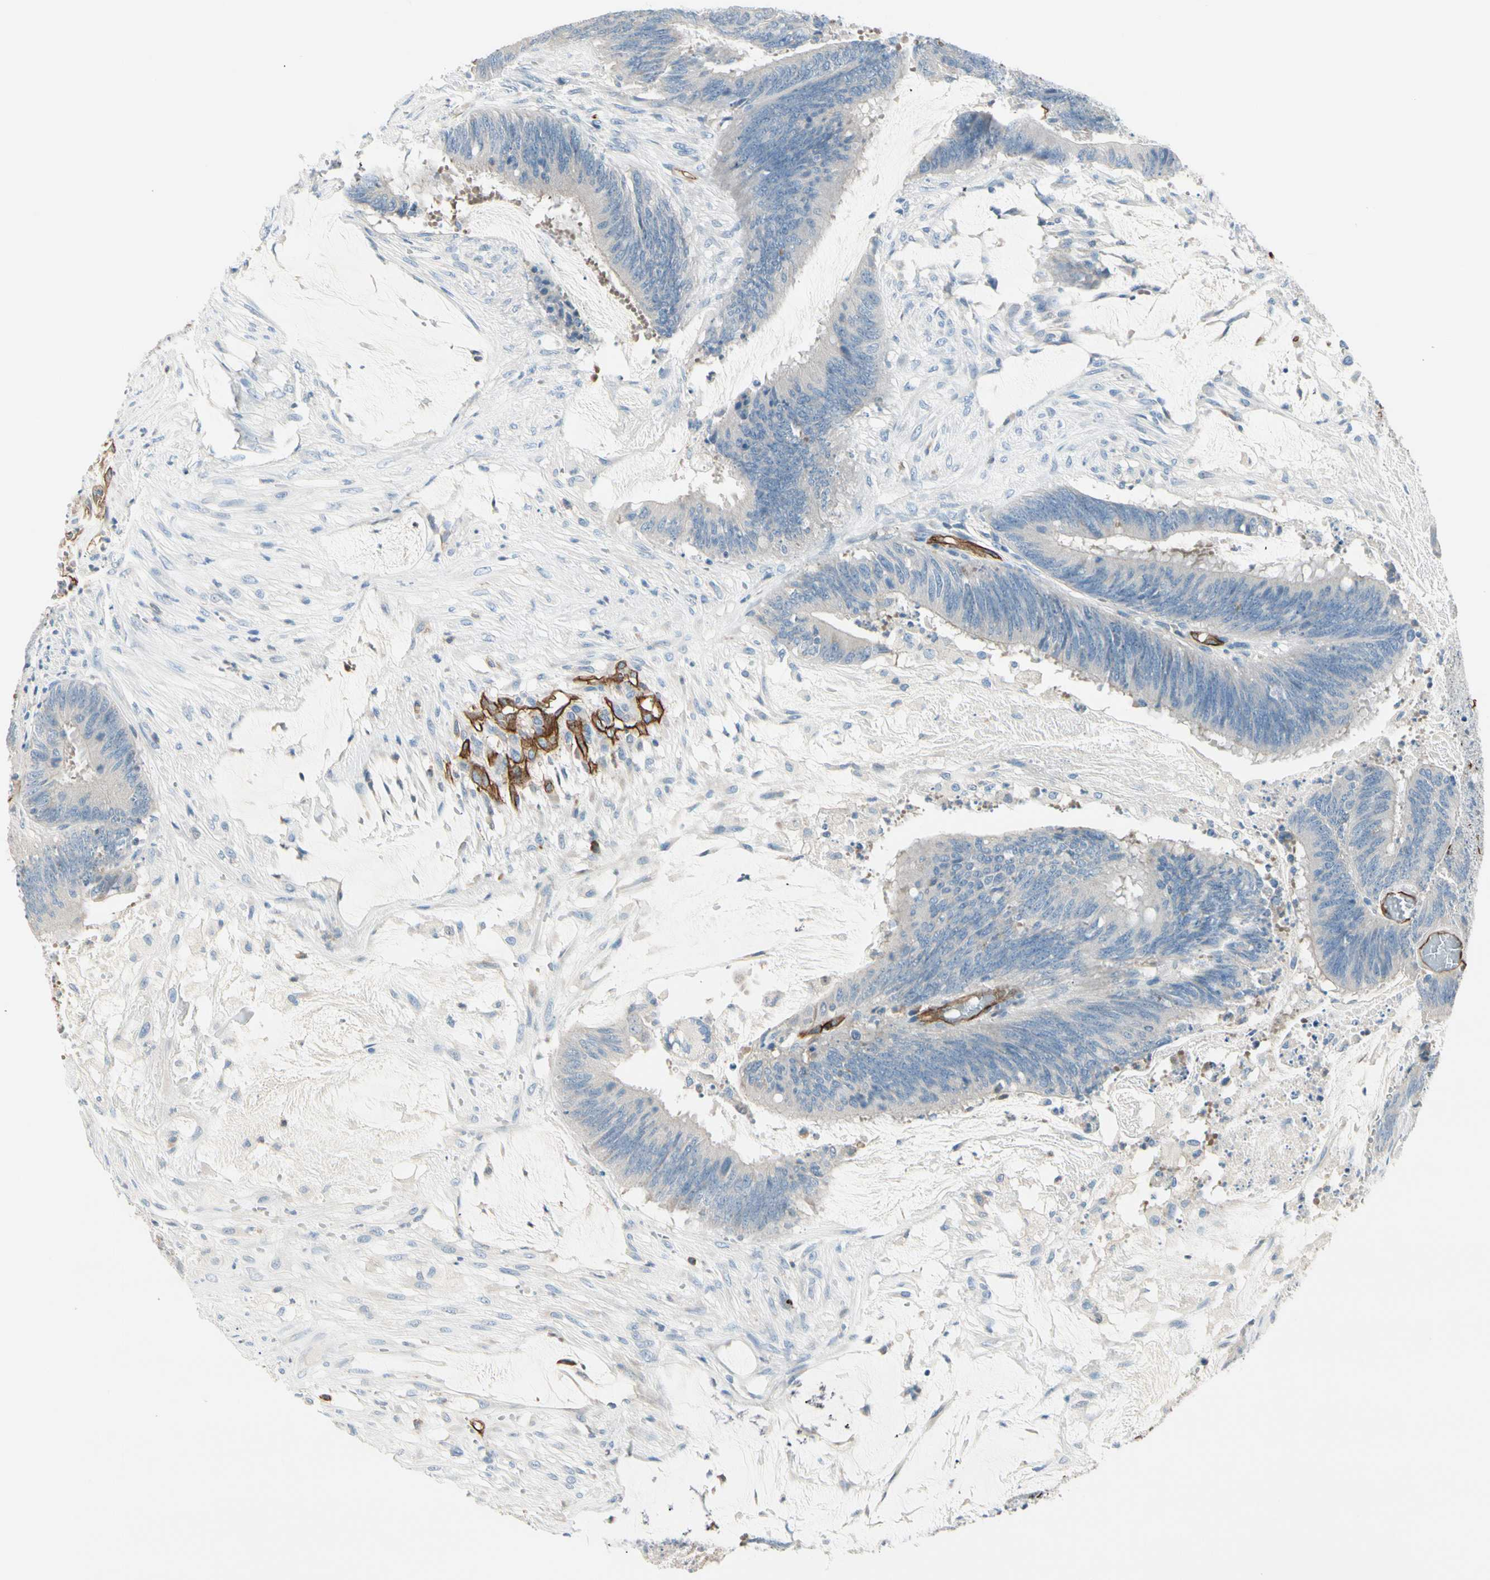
{"staining": {"intensity": "negative", "quantity": "none", "location": "none"}, "tissue": "colorectal cancer", "cell_type": "Tumor cells", "image_type": "cancer", "snomed": [{"axis": "morphology", "description": "Adenocarcinoma, NOS"}, {"axis": "topography", "description": "Rectum"}], "caption": "Tumor cells are negative for brown protein staining in colorectal cancer.", "gene": "CD93", "patient": {"sex": "female", "age": 66}}